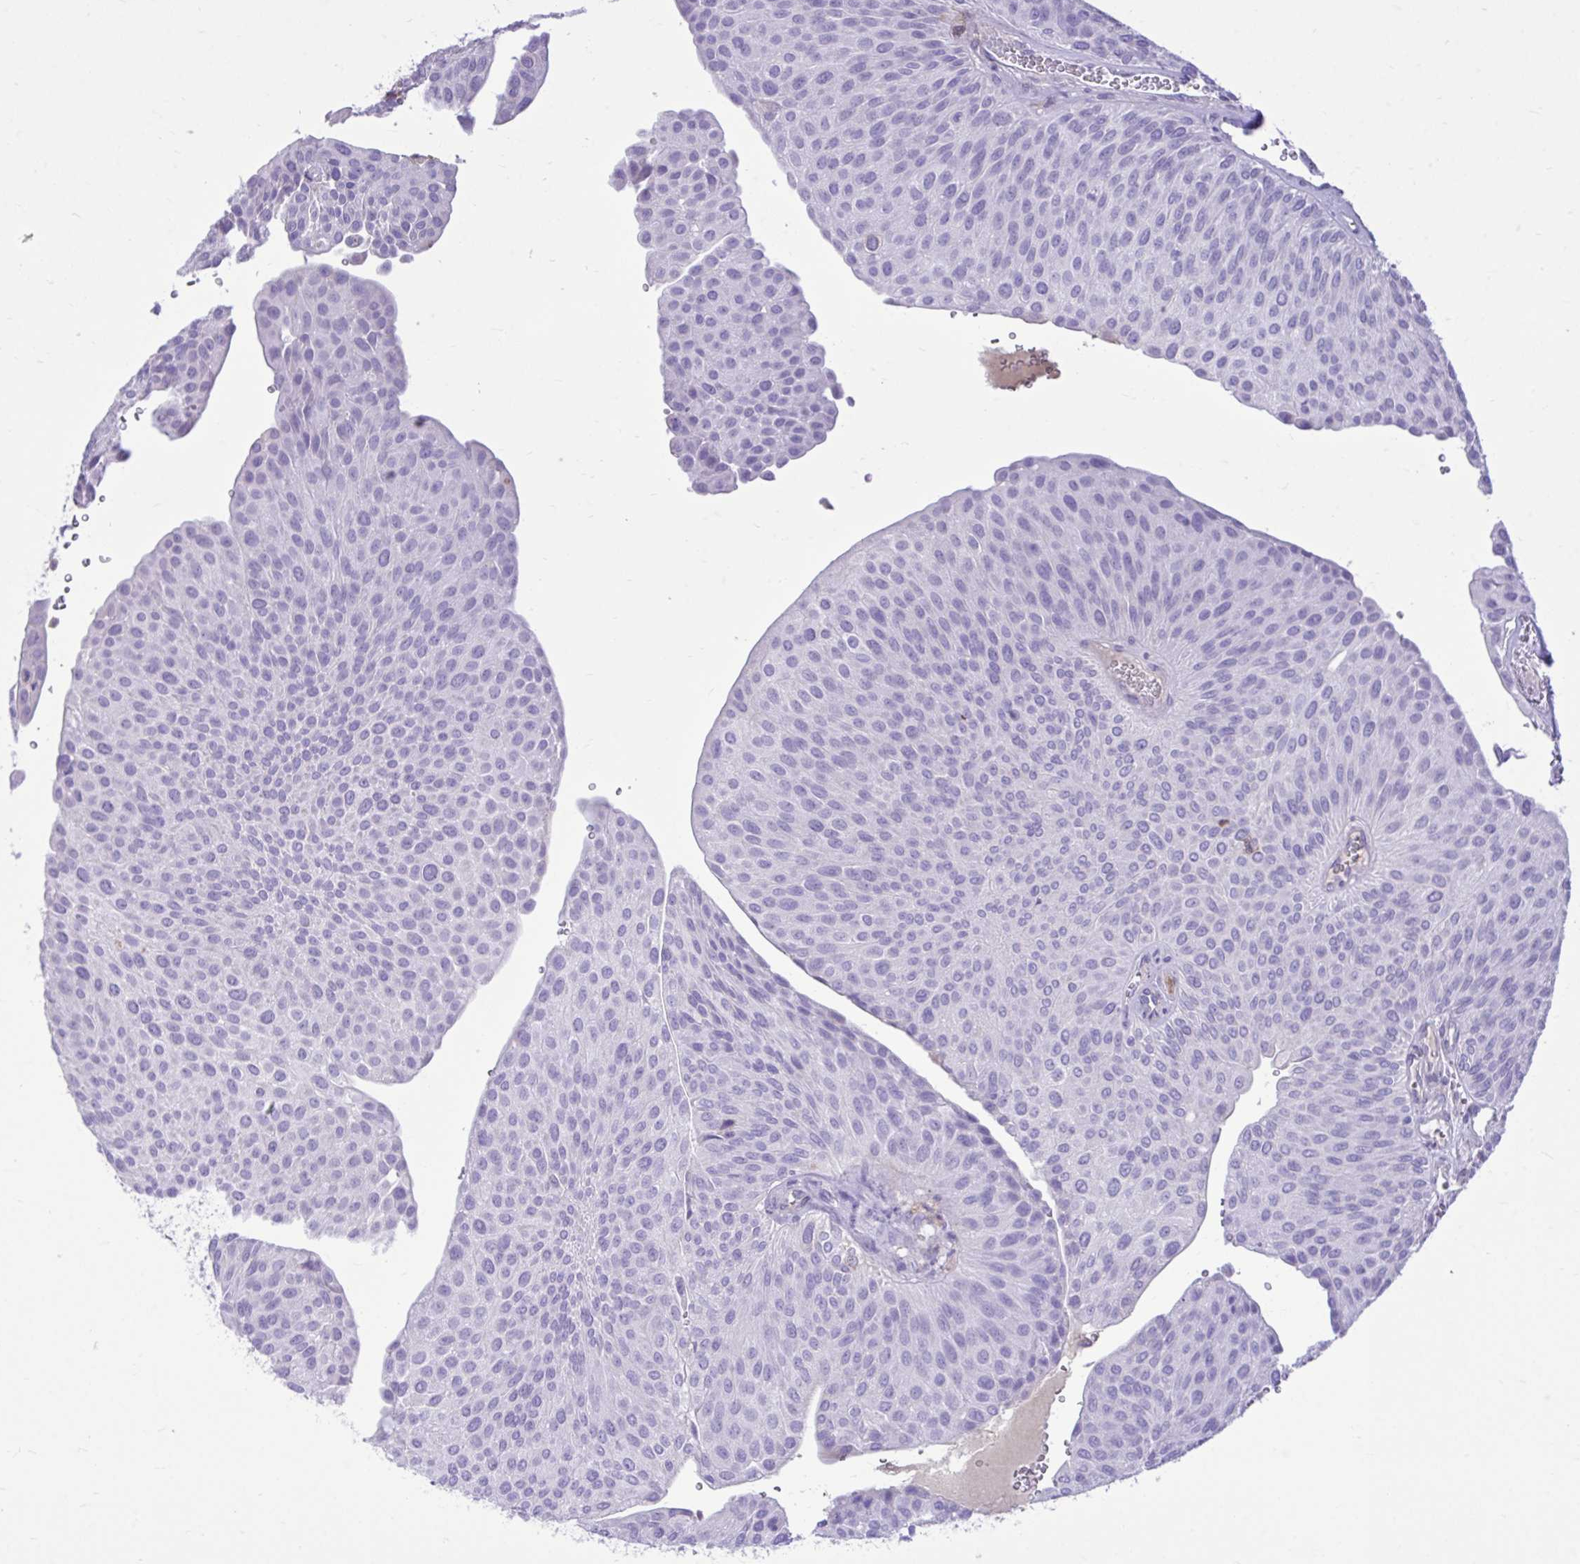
{"staining": {"intensity": "negative", "quantity": "none", "location": "none"}, "tissue": "urothelial cancer", "cell_type": "Tumor cells", "image_type": "cancer", "snomed": [{"axis": "morphology", "description": "Urothelial carcinoma, NOS"}, {"axis": "topography", "description": "Urinary bladder"}], "caption": "There is no significant positivity in tumor cells of urothelial cancer.", "gene": "TLR7", "patient": {"sex": "male", "age": 67}}